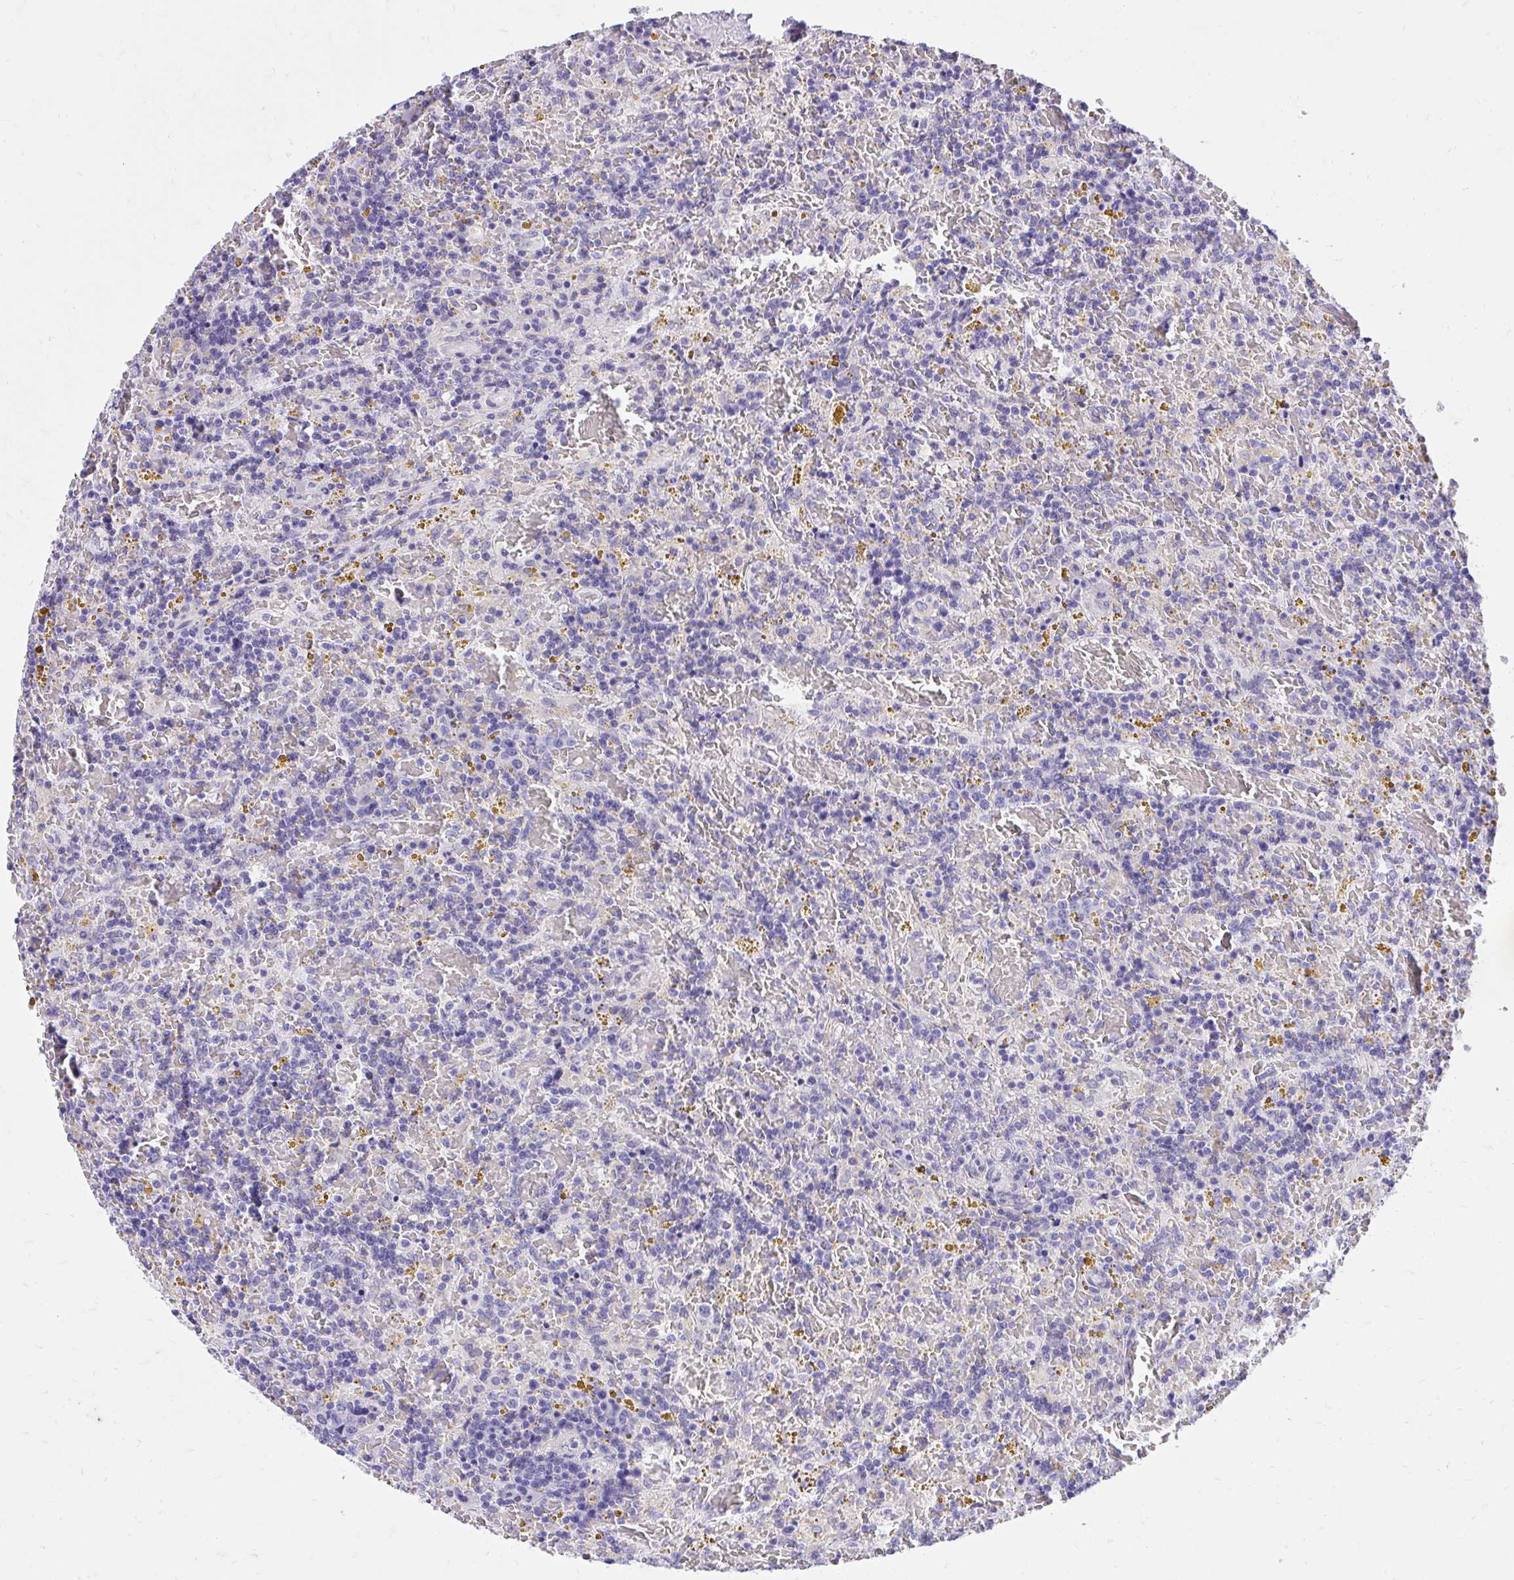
{"staining": {"intensity": "negative", "quantity": "none", "location": "none"}, "tissue": "lymphoma", "cell_type": "Tumor cells", "image_type": "cancer", "snomed": [{"axis": "morphology", "description": "Malignant lymphoma, non-Hodgkin's type, Low grade"}, {"axis": "topography", "description": "Spleen"}], "caption": "DAB (3,3'-diaminobenzidine) immunohistochemical staining of human lymphoma shows no significant expression in tumor cells.", "gene": "KLK1", "patient": {"sex": "female", "age": 65}}